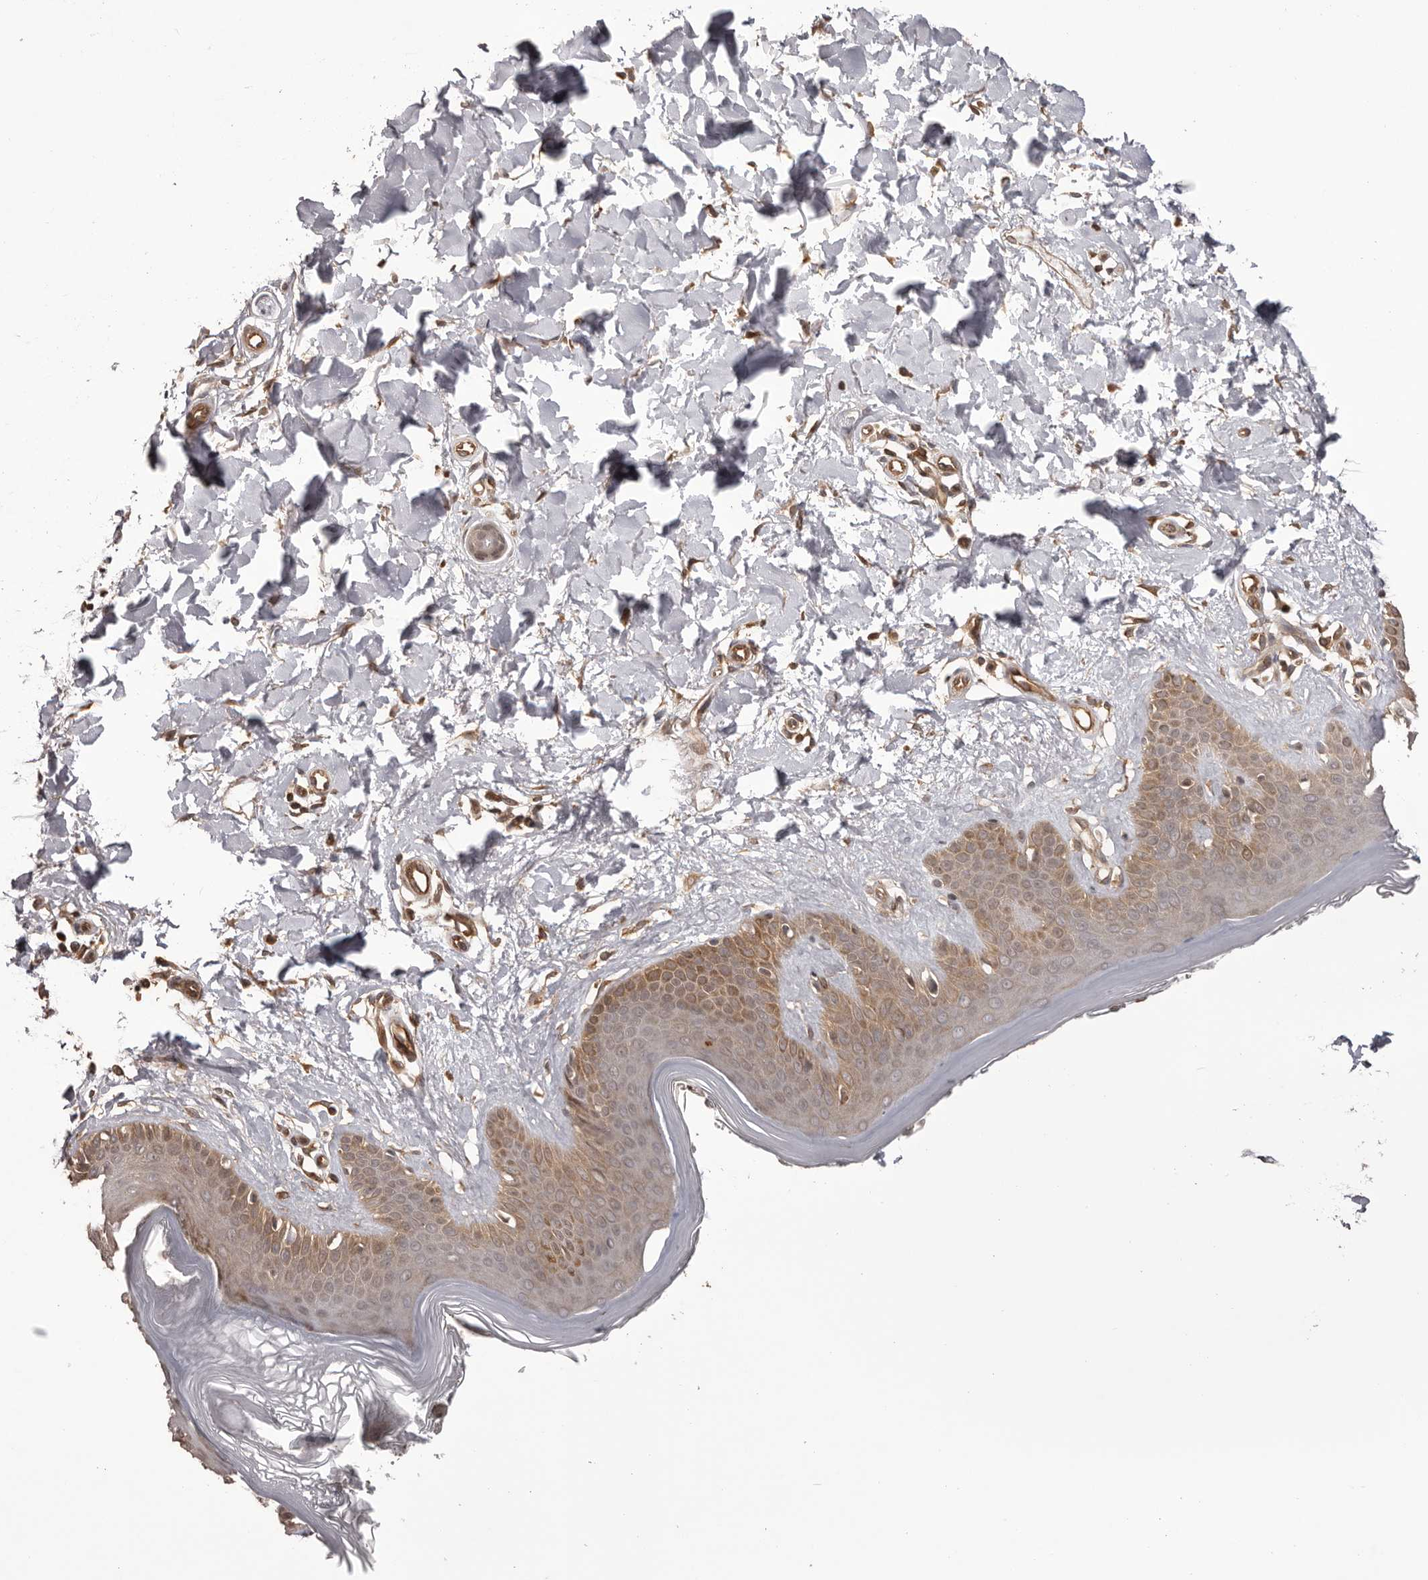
{"staining": {"intensity": "moderate", "quantity": ">75%", "location": "cytoplasmic/membranous,nuclear"}, "tissue": "skin", "cell_type": "Fibroblasts", "image_type": "normal", "snomed": [{"axis": "morphology", "description": "Normal tissue, NOS"}, {"axis": "topography", "description": "Skin"}], "caption": "This photomicrograph exhibits immunohistochemistry (IHC) staining of benign skin, with medium moderate cytoplasmic/membranous,nuclear expression in approximately >75% of fibroblasts.", "gene": "NFKBIA", "patient": {"sex": "female", "age": 64}}